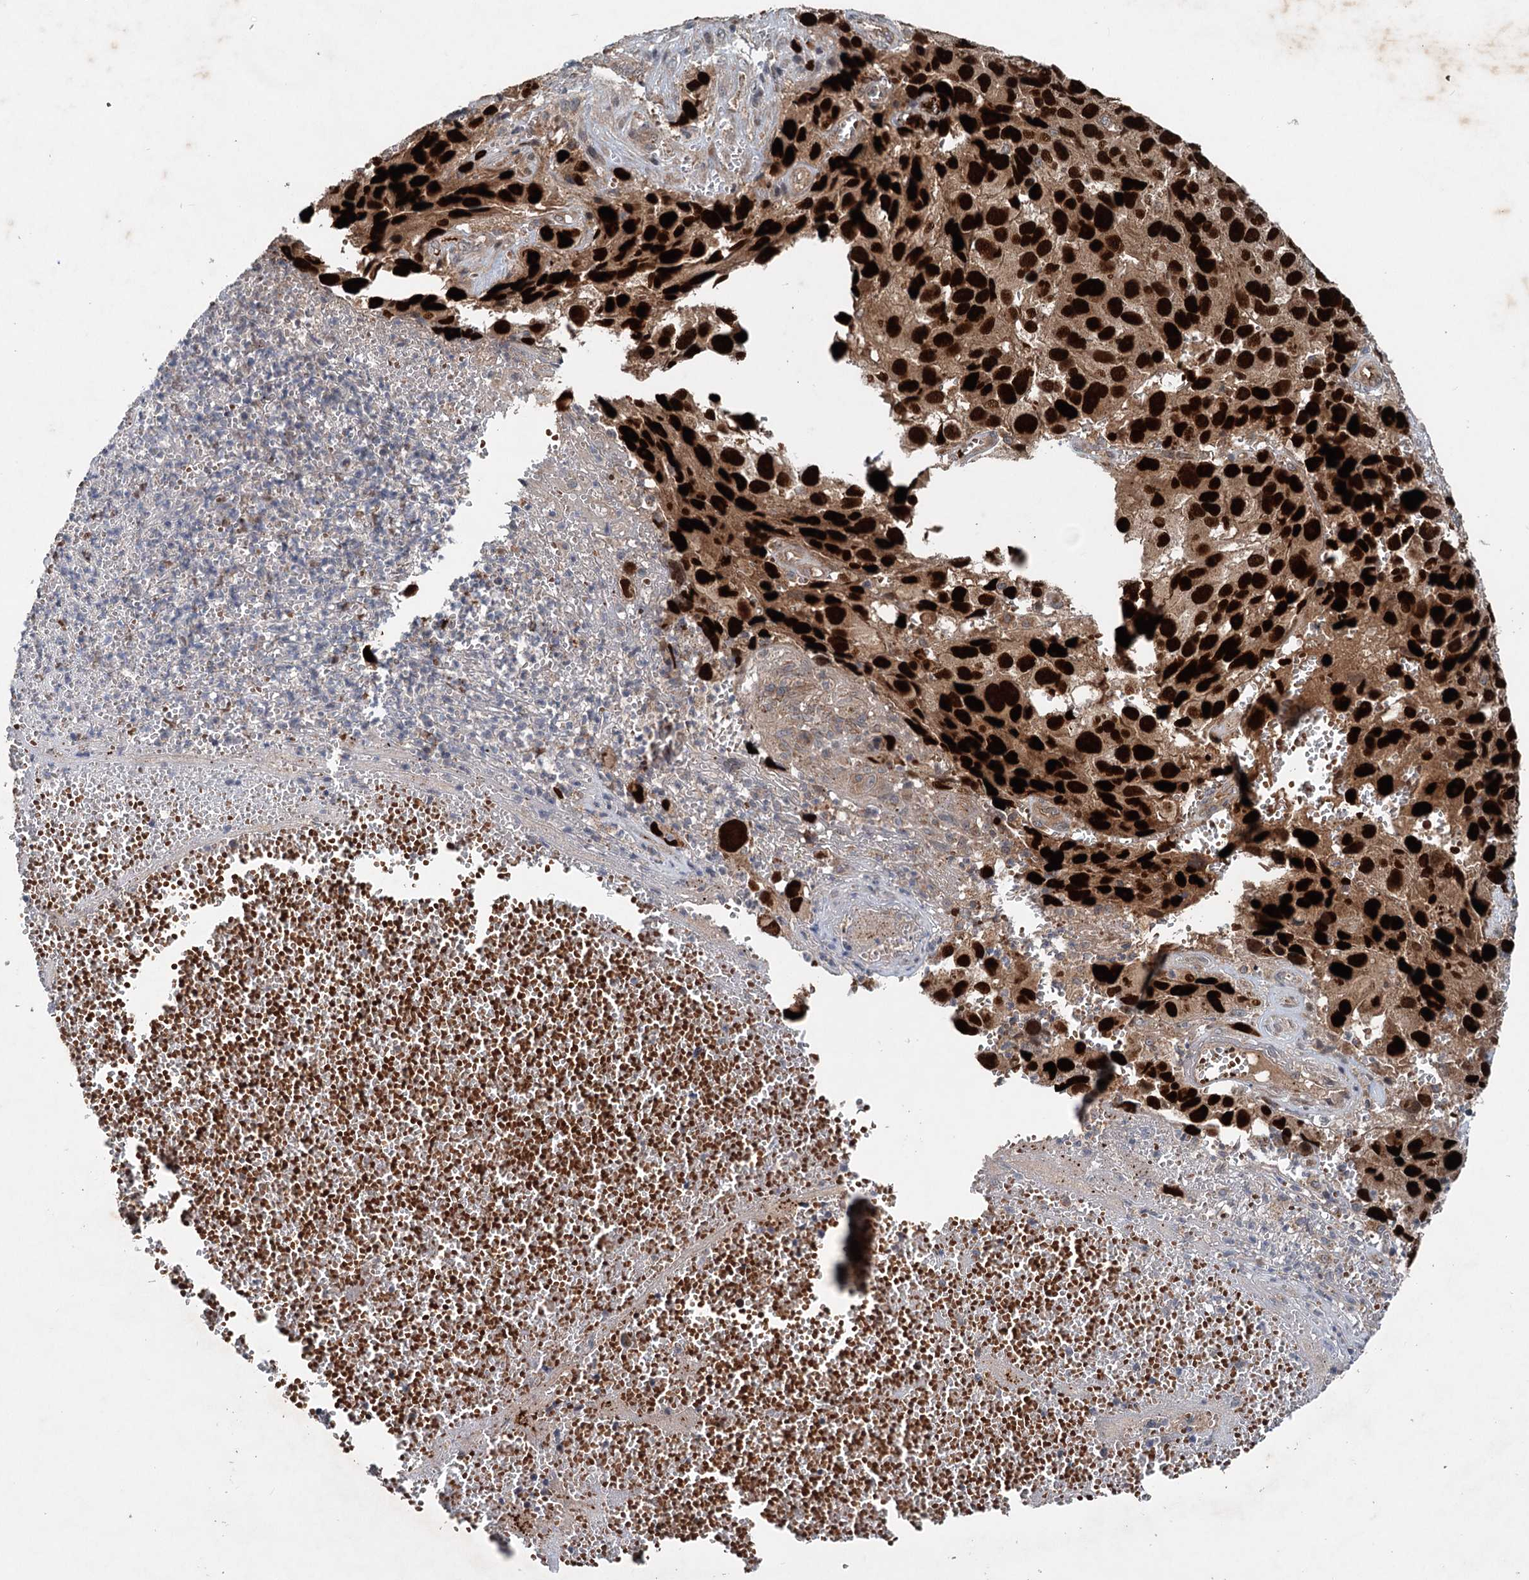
{"staining": {"intensity": "strong", "quantity": ">75%", "location": "cytoplasmic/membranous,nuclear"}, "tissue": "melanoma", "cell_type": "Tumor cells", "image_type": "cancer", "snomed": [{"axis": "morphology", "description": "Malignant melanoma, NOS"}, {"axis": "topography", "description": "Skin"}], "caption": "The image shows a brown stain indicating the presence of a protein in the cytoplasmic/membranous and nuclear of tumor cells in melanoma.", "gene": "N4BP2L2", "patient": {"sex": "male", "age": 84}}